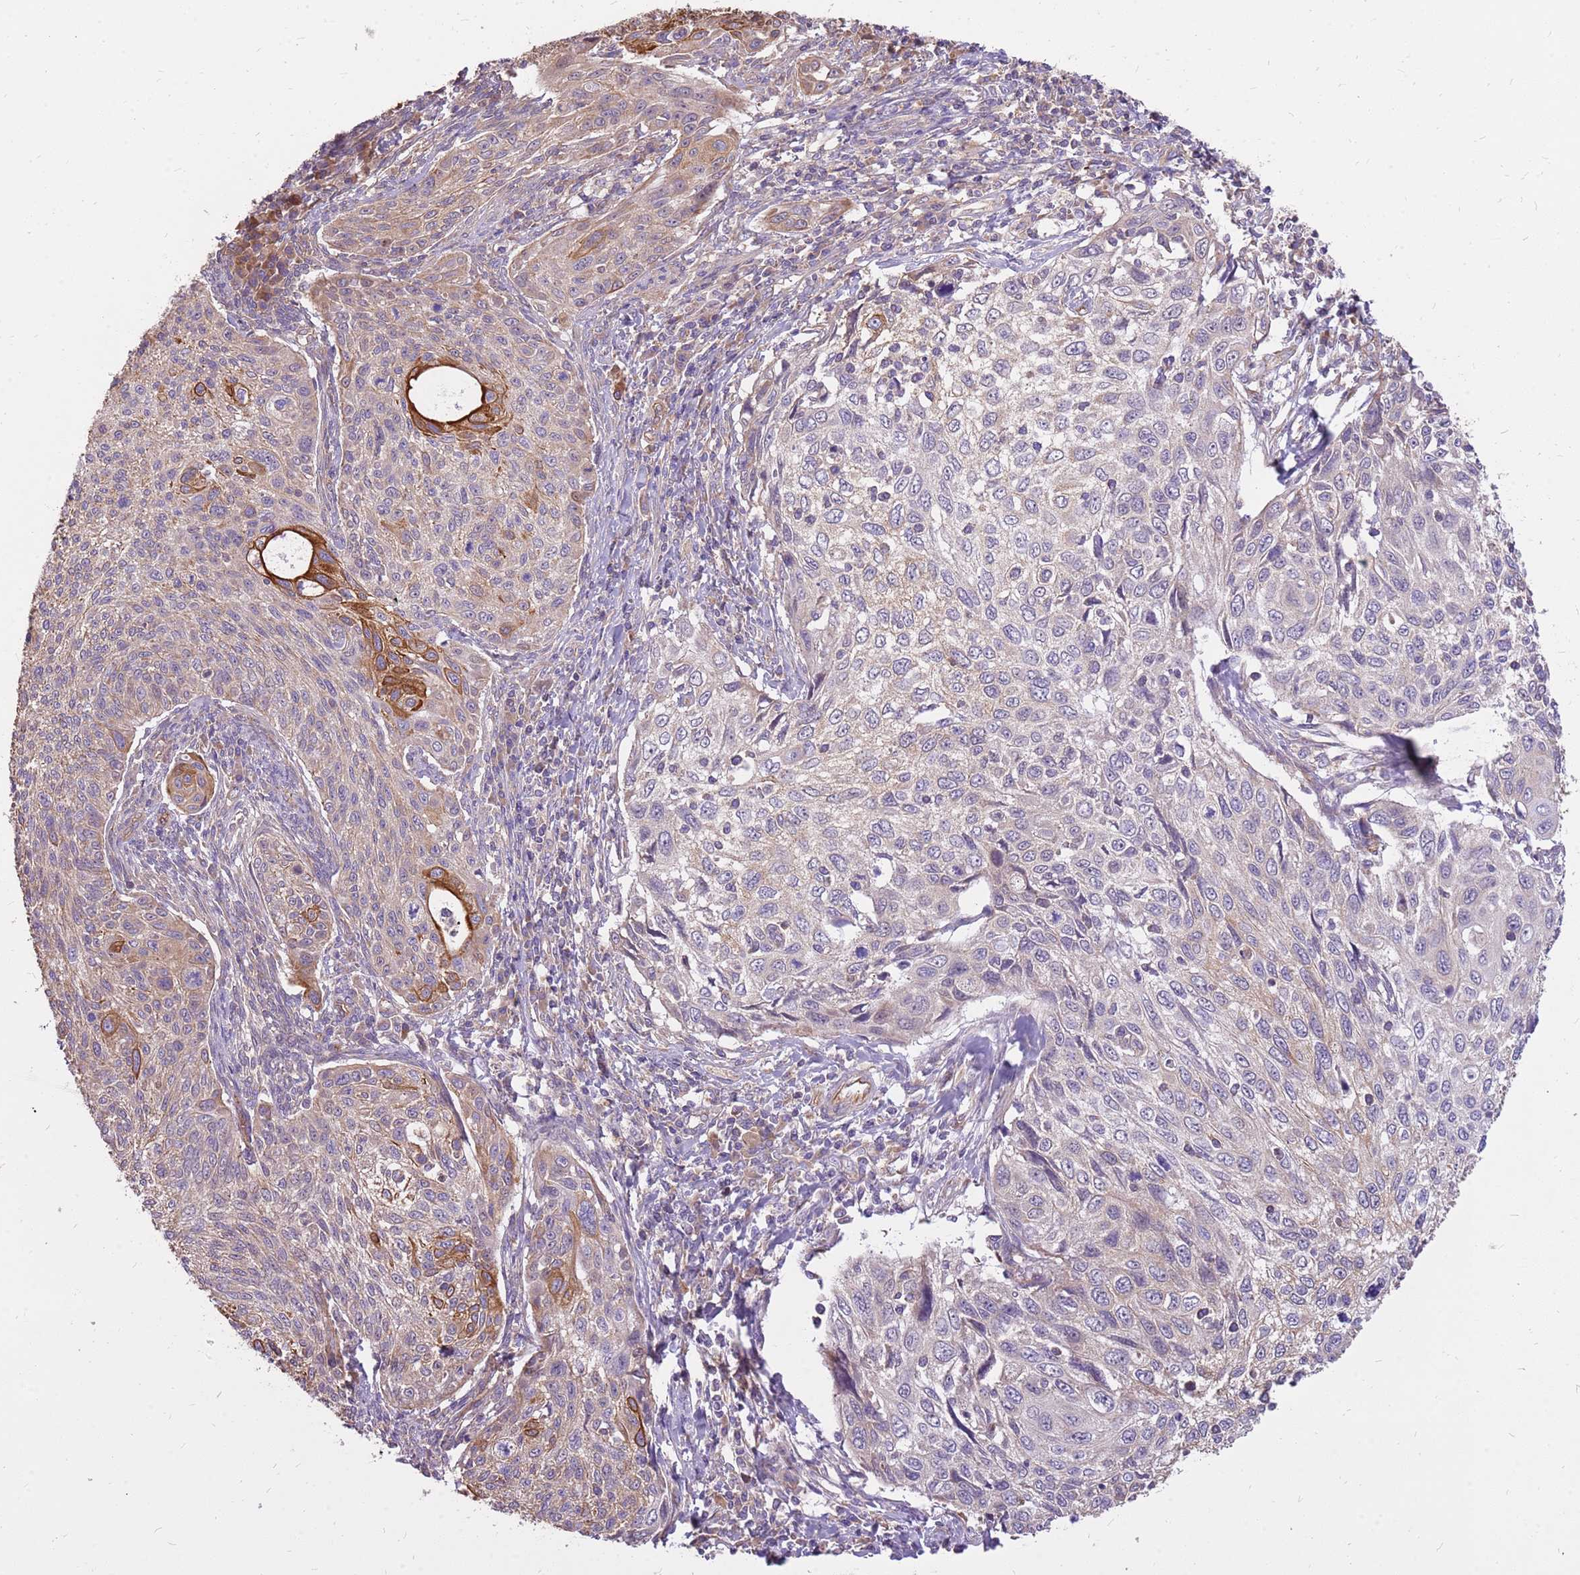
{"staining": {"intensity": "strong", "quantity": "<25%", "location": "cytoplasmic/membranous"}, "tissue": "cervical cancer", "cell_type": "Tumor cells", "image_type": "cancer", "snomed": [{"axis": "morphology", "description": "Squamous cell carcinoma, NOS"}, {"axis": "topography", "description": "Cervix"}], "caption": "Brown immunohistochemical staining in human cervical cancer demonstrates strong cytoplasmic/membranous expression in about <25% of tumor cells.", "gene": "WASHC4", "patient": {"sex": "female", "age": 70}}